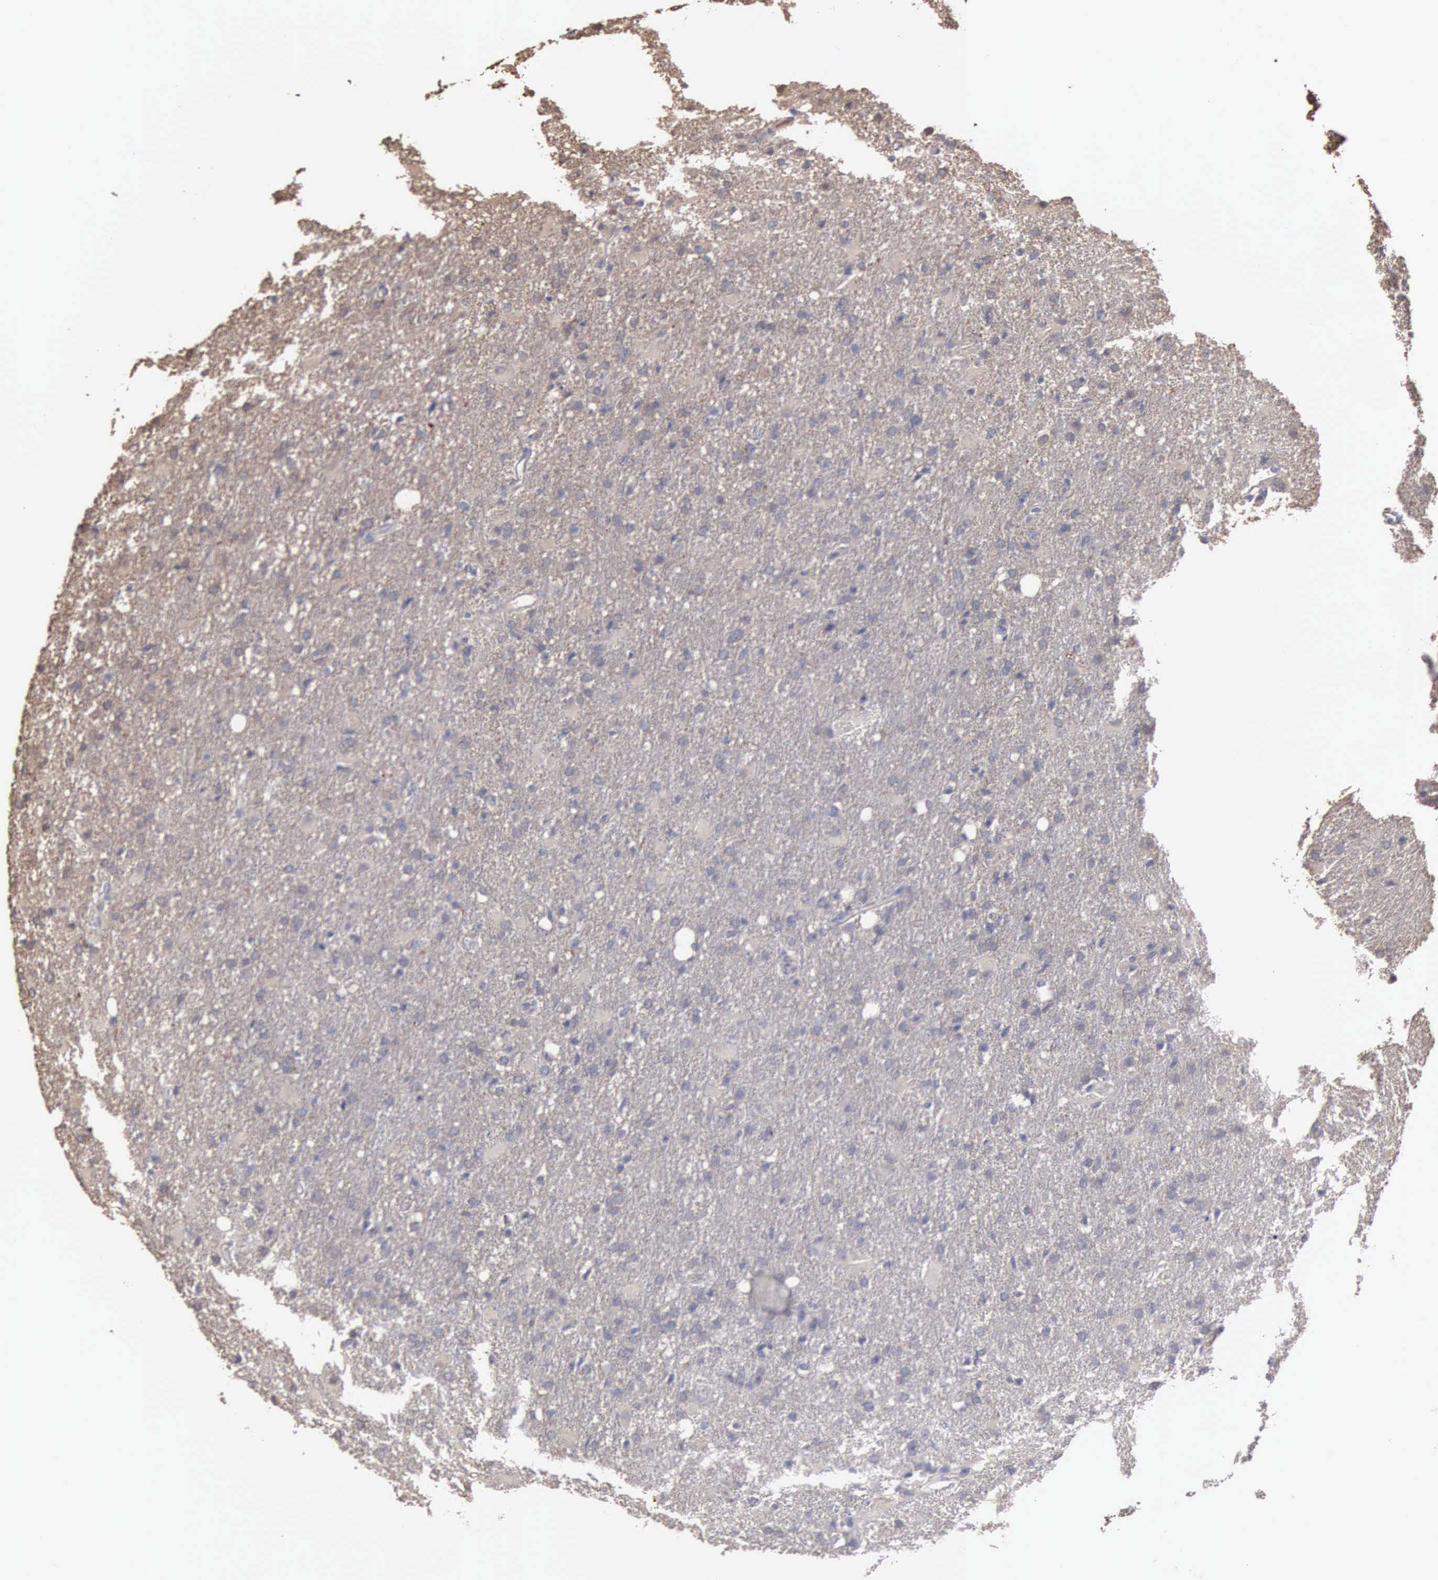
{"staining": {"intensity": "weak", "quantity": ">75%", "location": "cytoplasmic/membranous"}, "tissue": "glioma", "cell_type": "Tumor cells", "image_type": "cancer", "snomed": [{"axis": "morphology", "description": "Glioma, malignant, High grade"}, {"axis": "topography", "description": "Brain"}], "caption": "There is low levels of weak cytoplasmic/membranous staining in tumor cells of glioma, as demonstrated by immunohistochemical staining (brown color).", "gene": "ENO3", "patient": {"sex": "male", "age": 68}}